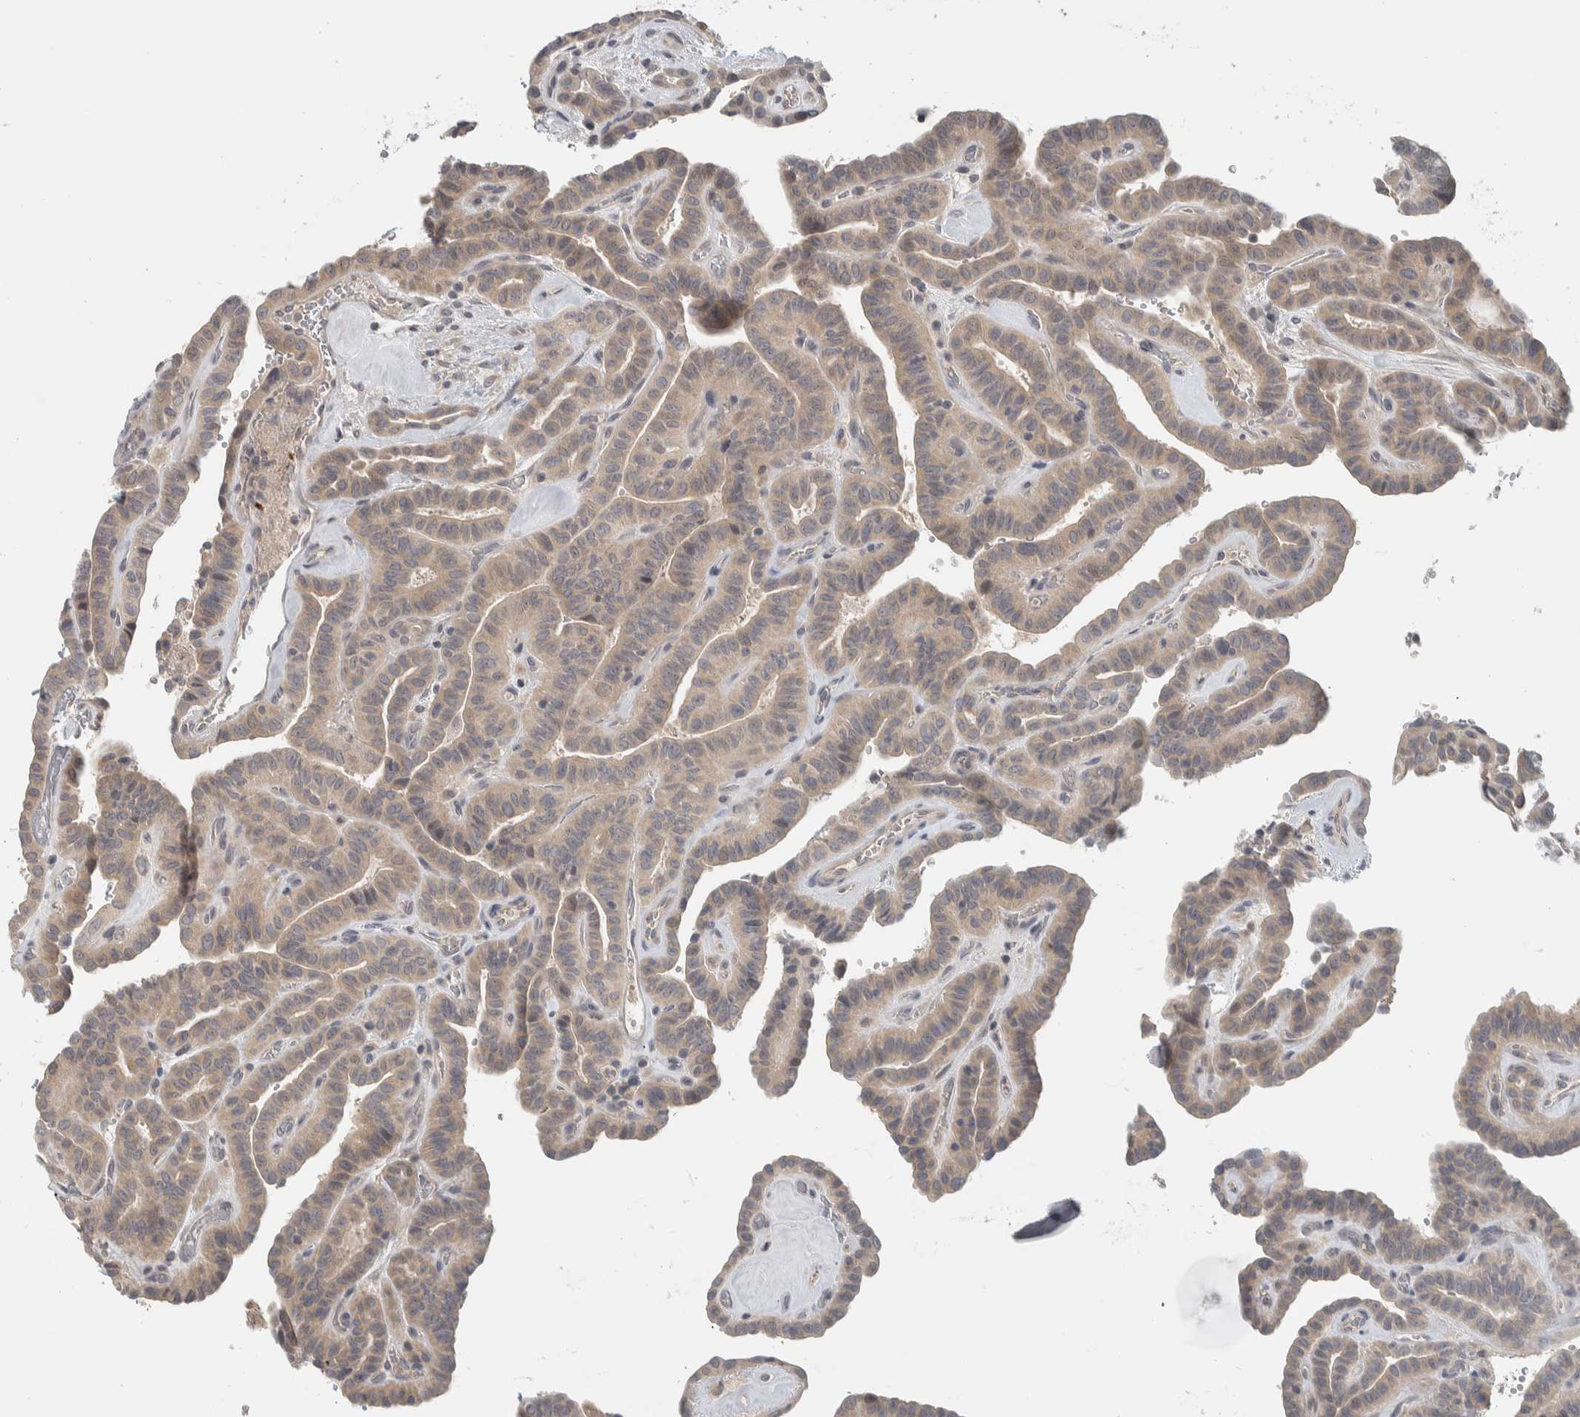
{"staining": {"intensity": "weak", "quantity": "25%-75%", "location": "cytoplasmic/membranous"}, "tissue": "thyroid cancer", "cell_type": "Tumor cells", "image_type": "cancer", "snomed": [{"axis": "morphology", "description": "Papillary adenocarcinoma, NOS"}, {"axis": "topography", "description": "Thyroid gland"}], "caption": "Weak cytoplasmic/membranous expression is seen in about 25%-75% of tumor cells in papillary adenocarcinoma (thyroid).", "gene": "AFP", "patient": {"sex": "male", "age": 77}}